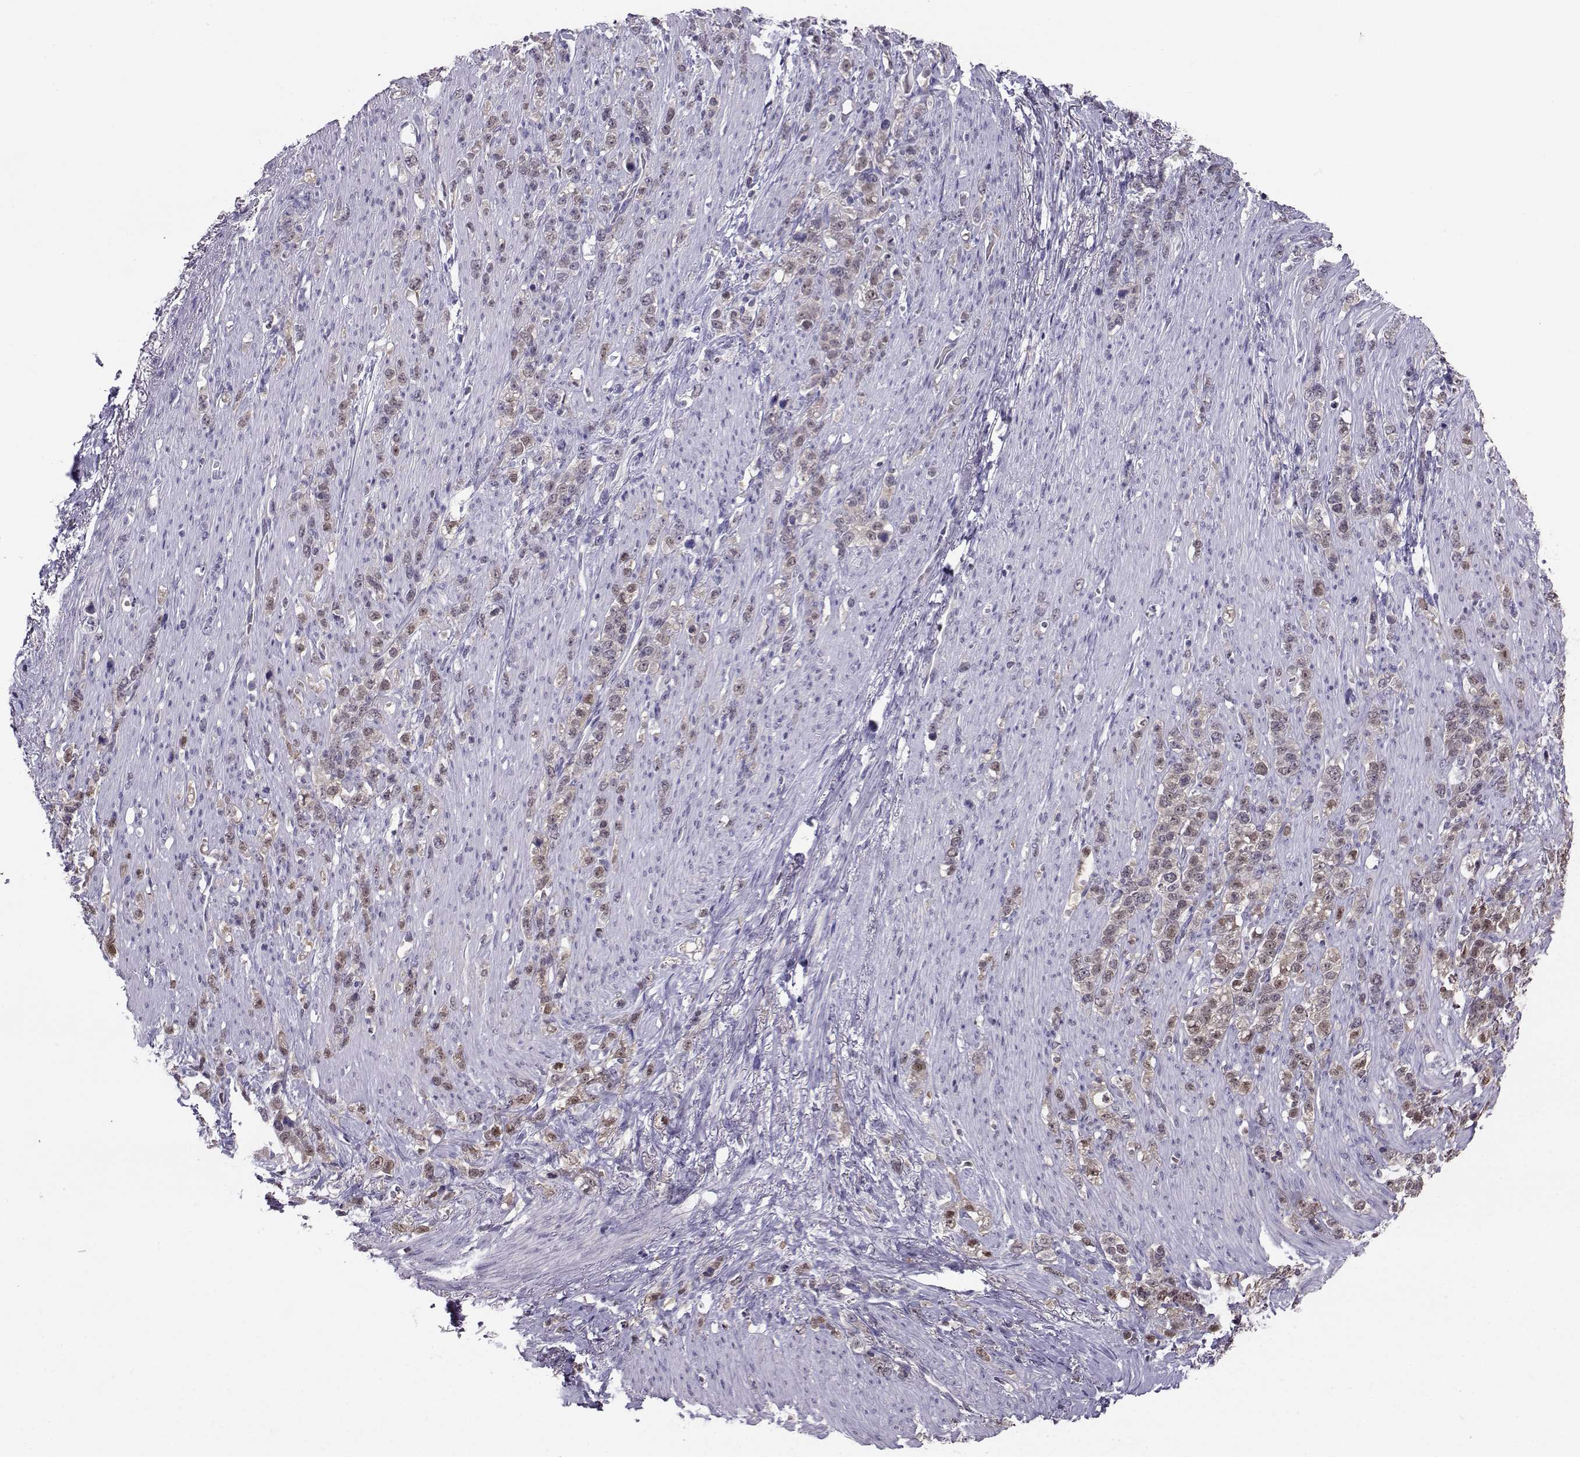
{"staining": {"intensity": "negative", "quantity": "none", "location": "none"}, "tissue": "stomach cancer", "cell_type": "Tumor cells", "image_type": "cancer", "snomed": [{"axis": "morphology", "description": "Adenocarcinoma, NOS"}, {"axis": "topography", "description": "Stomach, lower"}], "caption": "A micrograph of human stomach adenocarcinoma is negative for staining in tumor cells. Nuclei are stained in blue.", "gene": "PGK1", "patient": {"sex": "male", "age": 88}}